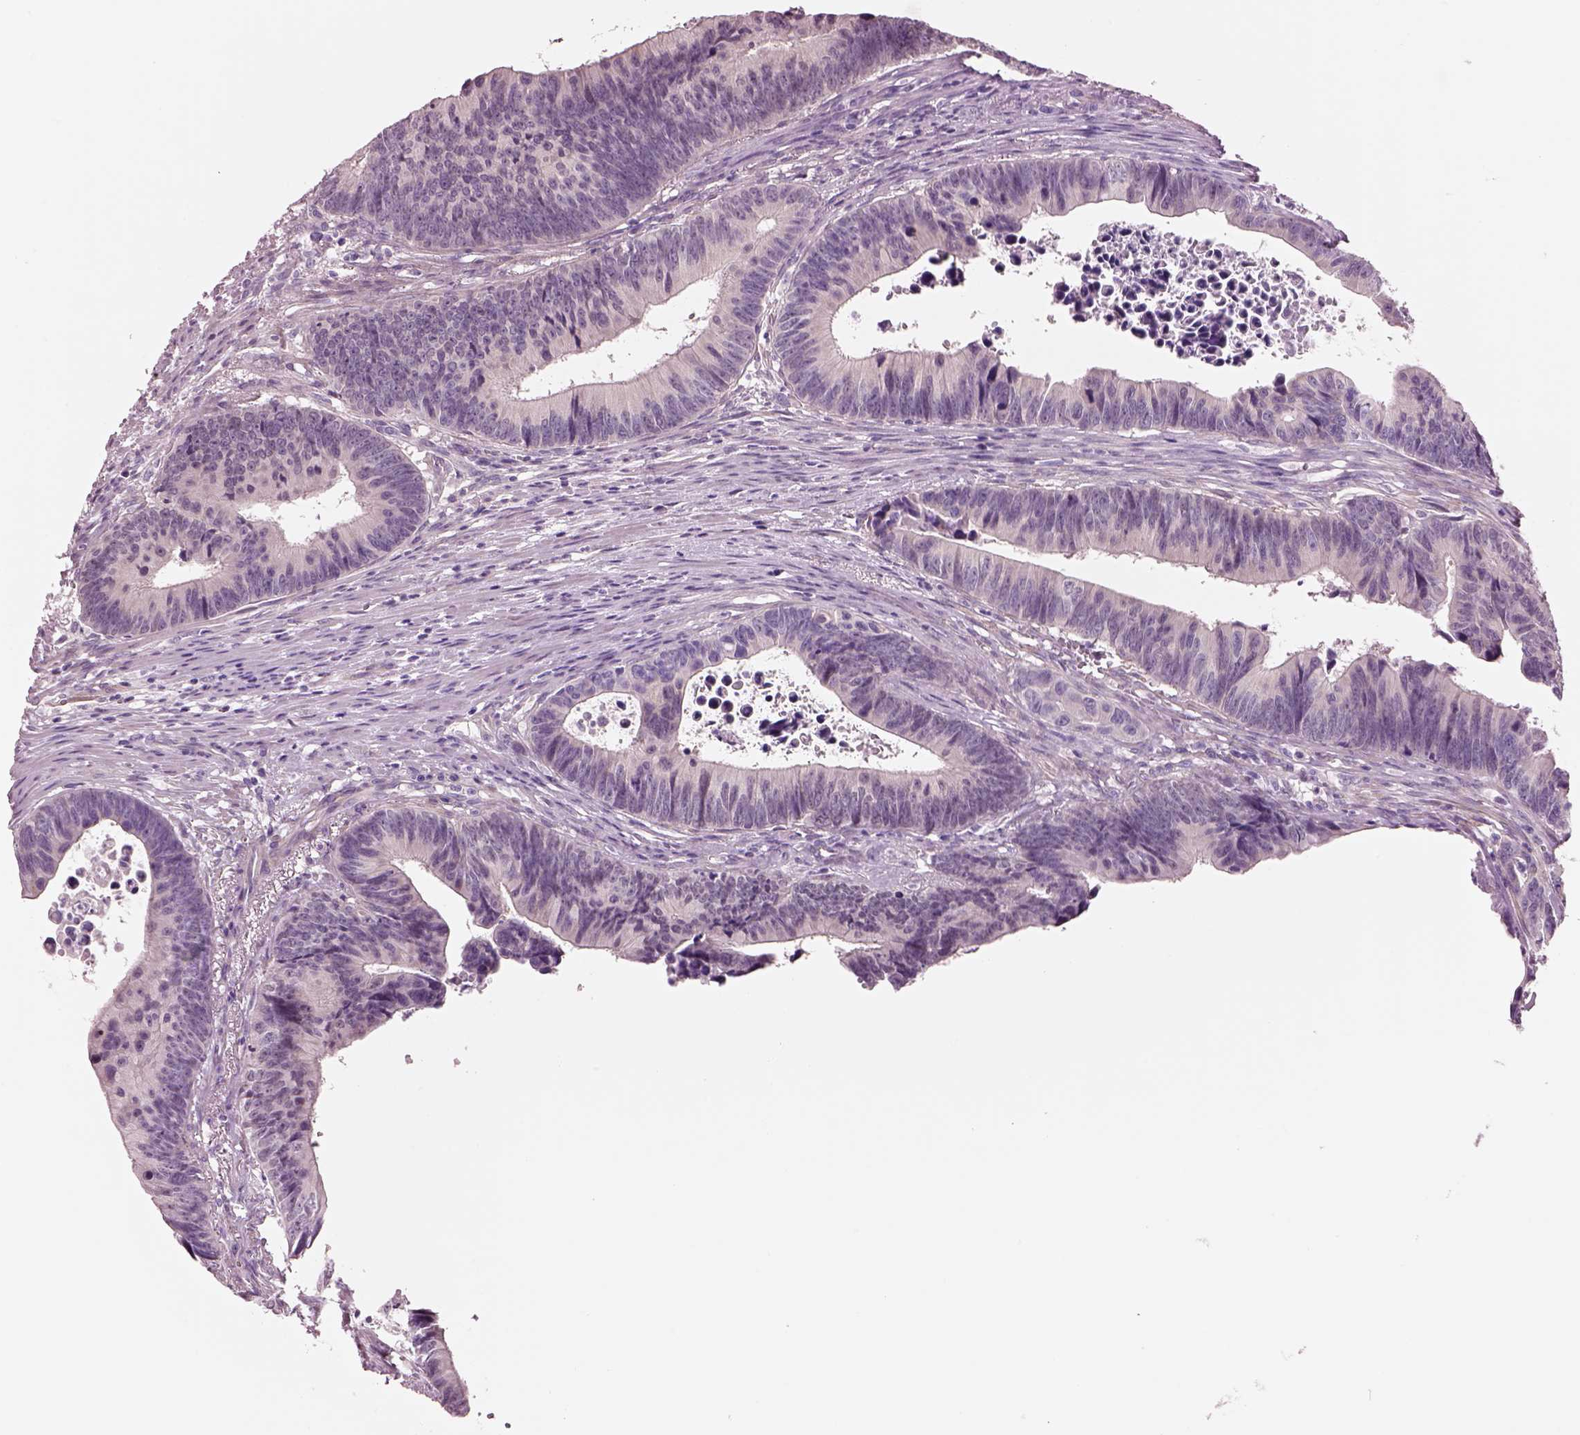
{"staining": {"intensity": "negative", "quantity": "none", "location": "none"}, "tissue": "colorectal cancer", "cell_type": "Tumor cells", "image_type": "cancer", "snomed": [{"axis": "morphology", "description": "Adenocarcinoma, NOS"}, {"axis": "topography", "description": "Colon"}], "caption": "The immunohistochemistry image has no significant expression in tumor cells of colorectal adenocarcinoma tissue.", "gene": "SCML2", "patient": {"sex": "female", "age": 87}}